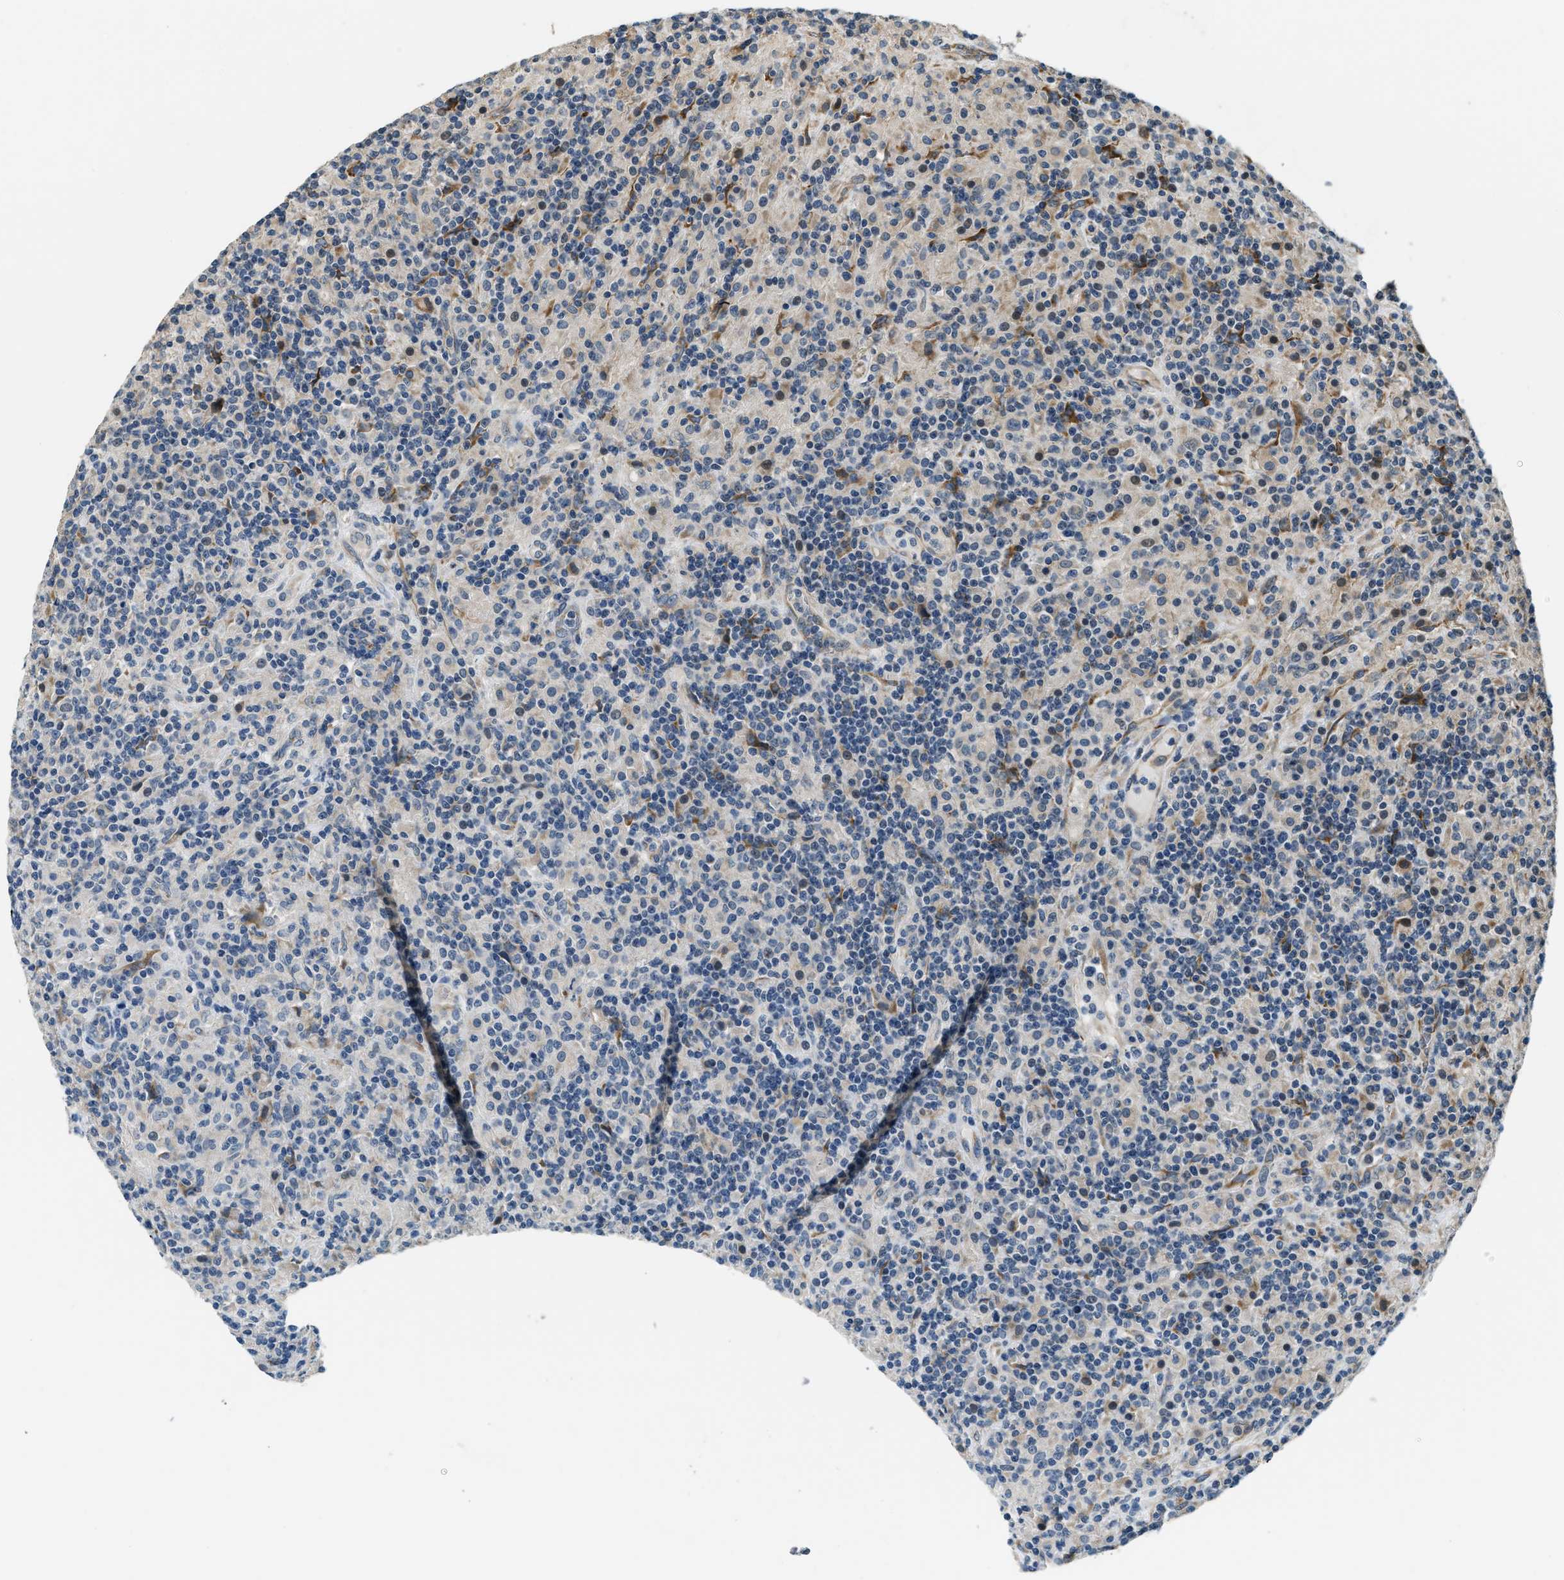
{"staining": {"intensity": "negative", "quantity": "none", "location": "none"}, "tissue": "lymphoma", "cell_type": "Tumor cells", "image_type": "cancer", "snomed": [{"axis": "morphology", "description": "Hodgkin's disease, NOS"}, {"axis": "topography", "description": "Lymph node"}], "caption": "The photomicrograph exhibits no significant staining in tumor cells of Hodgkin's disease. The staining was performed using DAB to visualize the protein expression in brown, while the nuclei were stained in blue with hematoxylin (Magnification: 20x).", "gene": "ALOX12", "patient": {"sex": "male", "age": 70}}